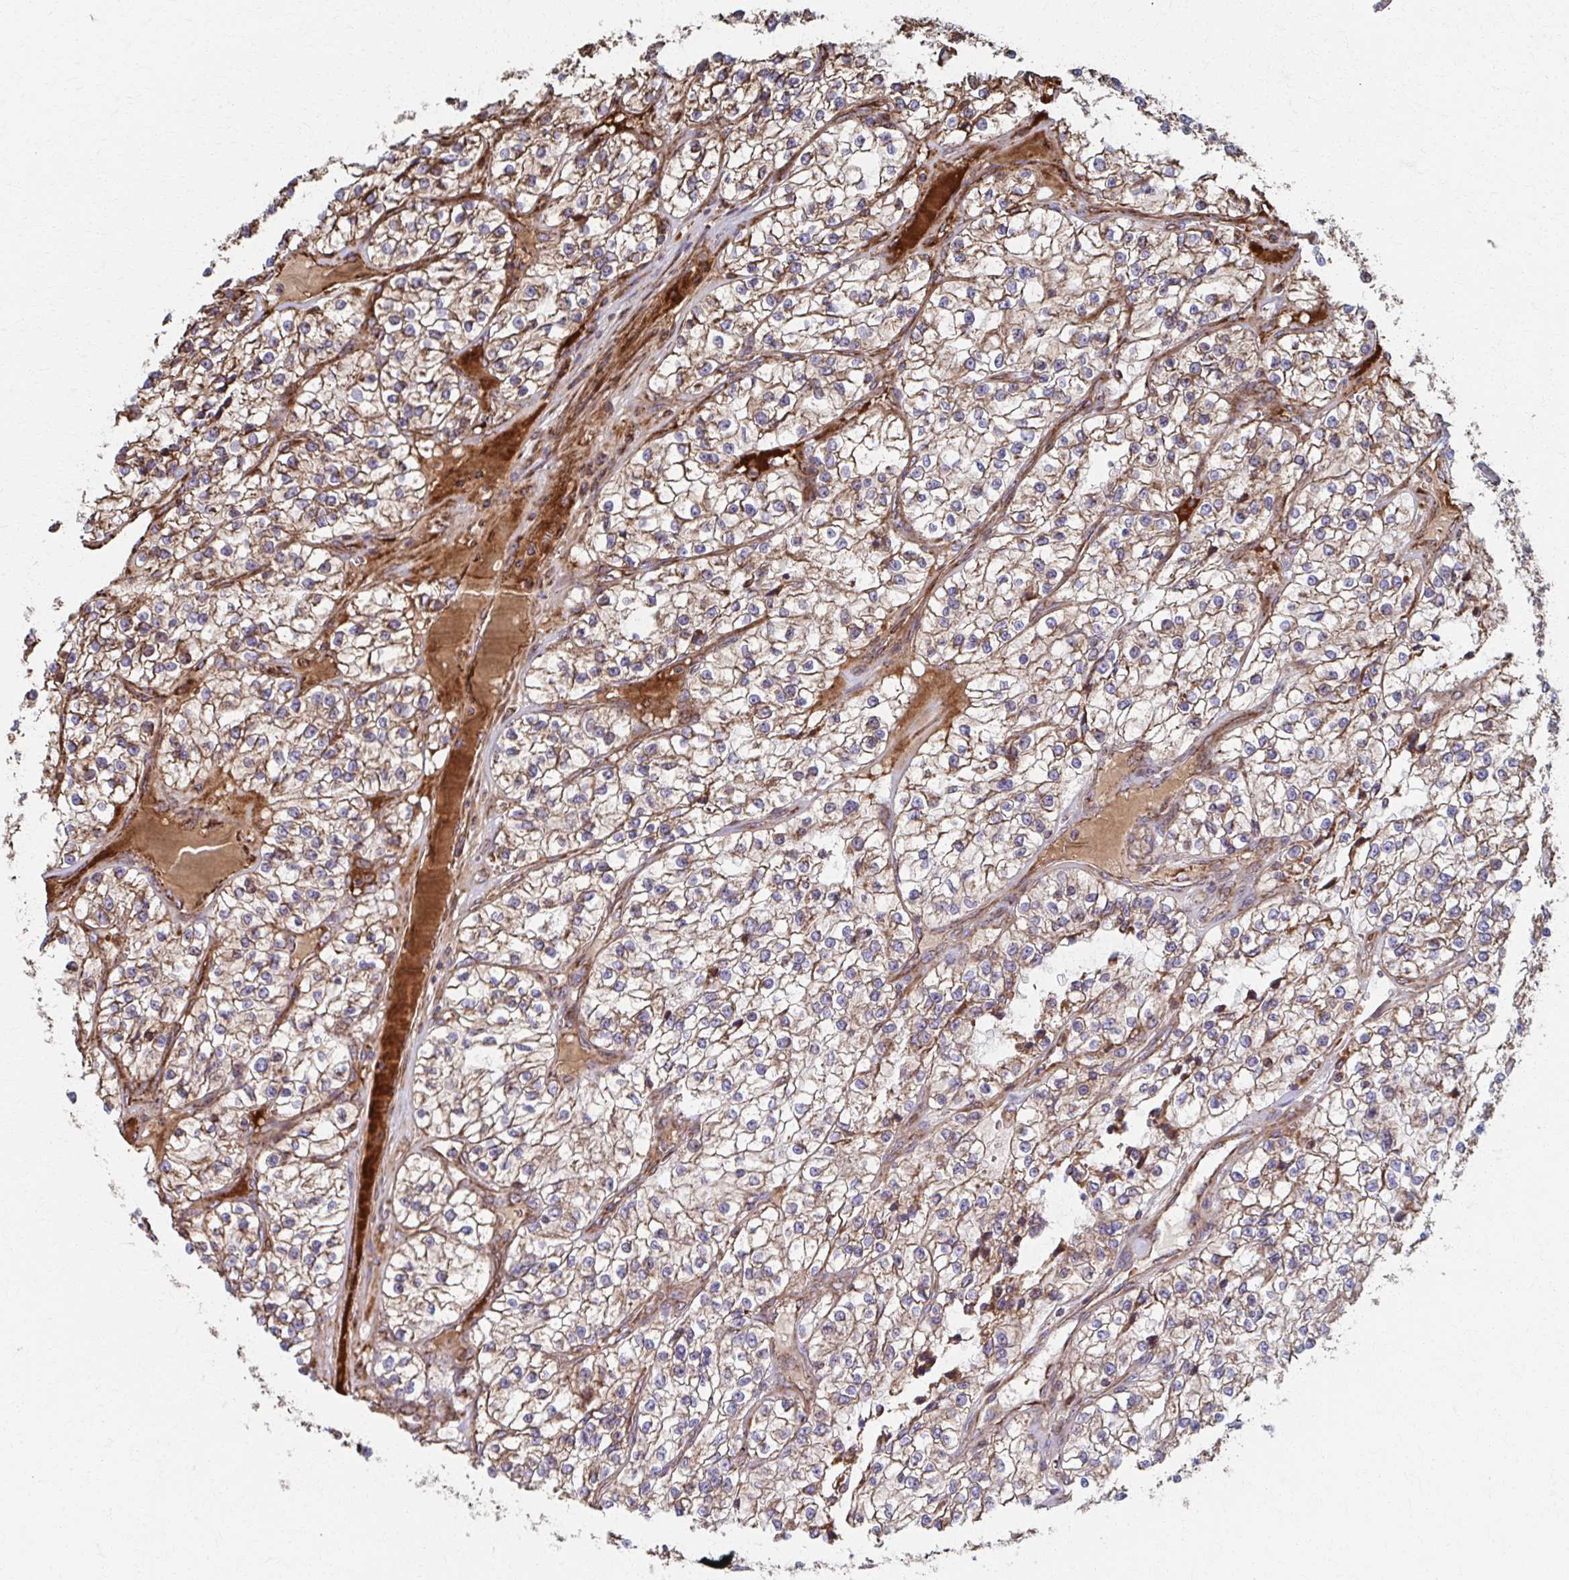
{"staining": {"intensity": "moderate", "quantity": ">75%", "location": "cytoplasmic/membranous"}, "tissue": "renal cancer", "cell_type": "Tumor cells", "image_type": "cancer", "snomed": [{"axis": "morphology", "description": "Adenocarcinoma, NOS"}, {"axis": "topography", "description": "Kidney"}], "caption": "Brown immunohistochemical staining in renal cancer reveals moderate cytoplasmic/membranous positivity in about >75% of tumor cells. (Brightfield microscopy of DAB IHC at high magnification).", "gene": "SAT1", "patient": {"sex": "female", "age": 57}}